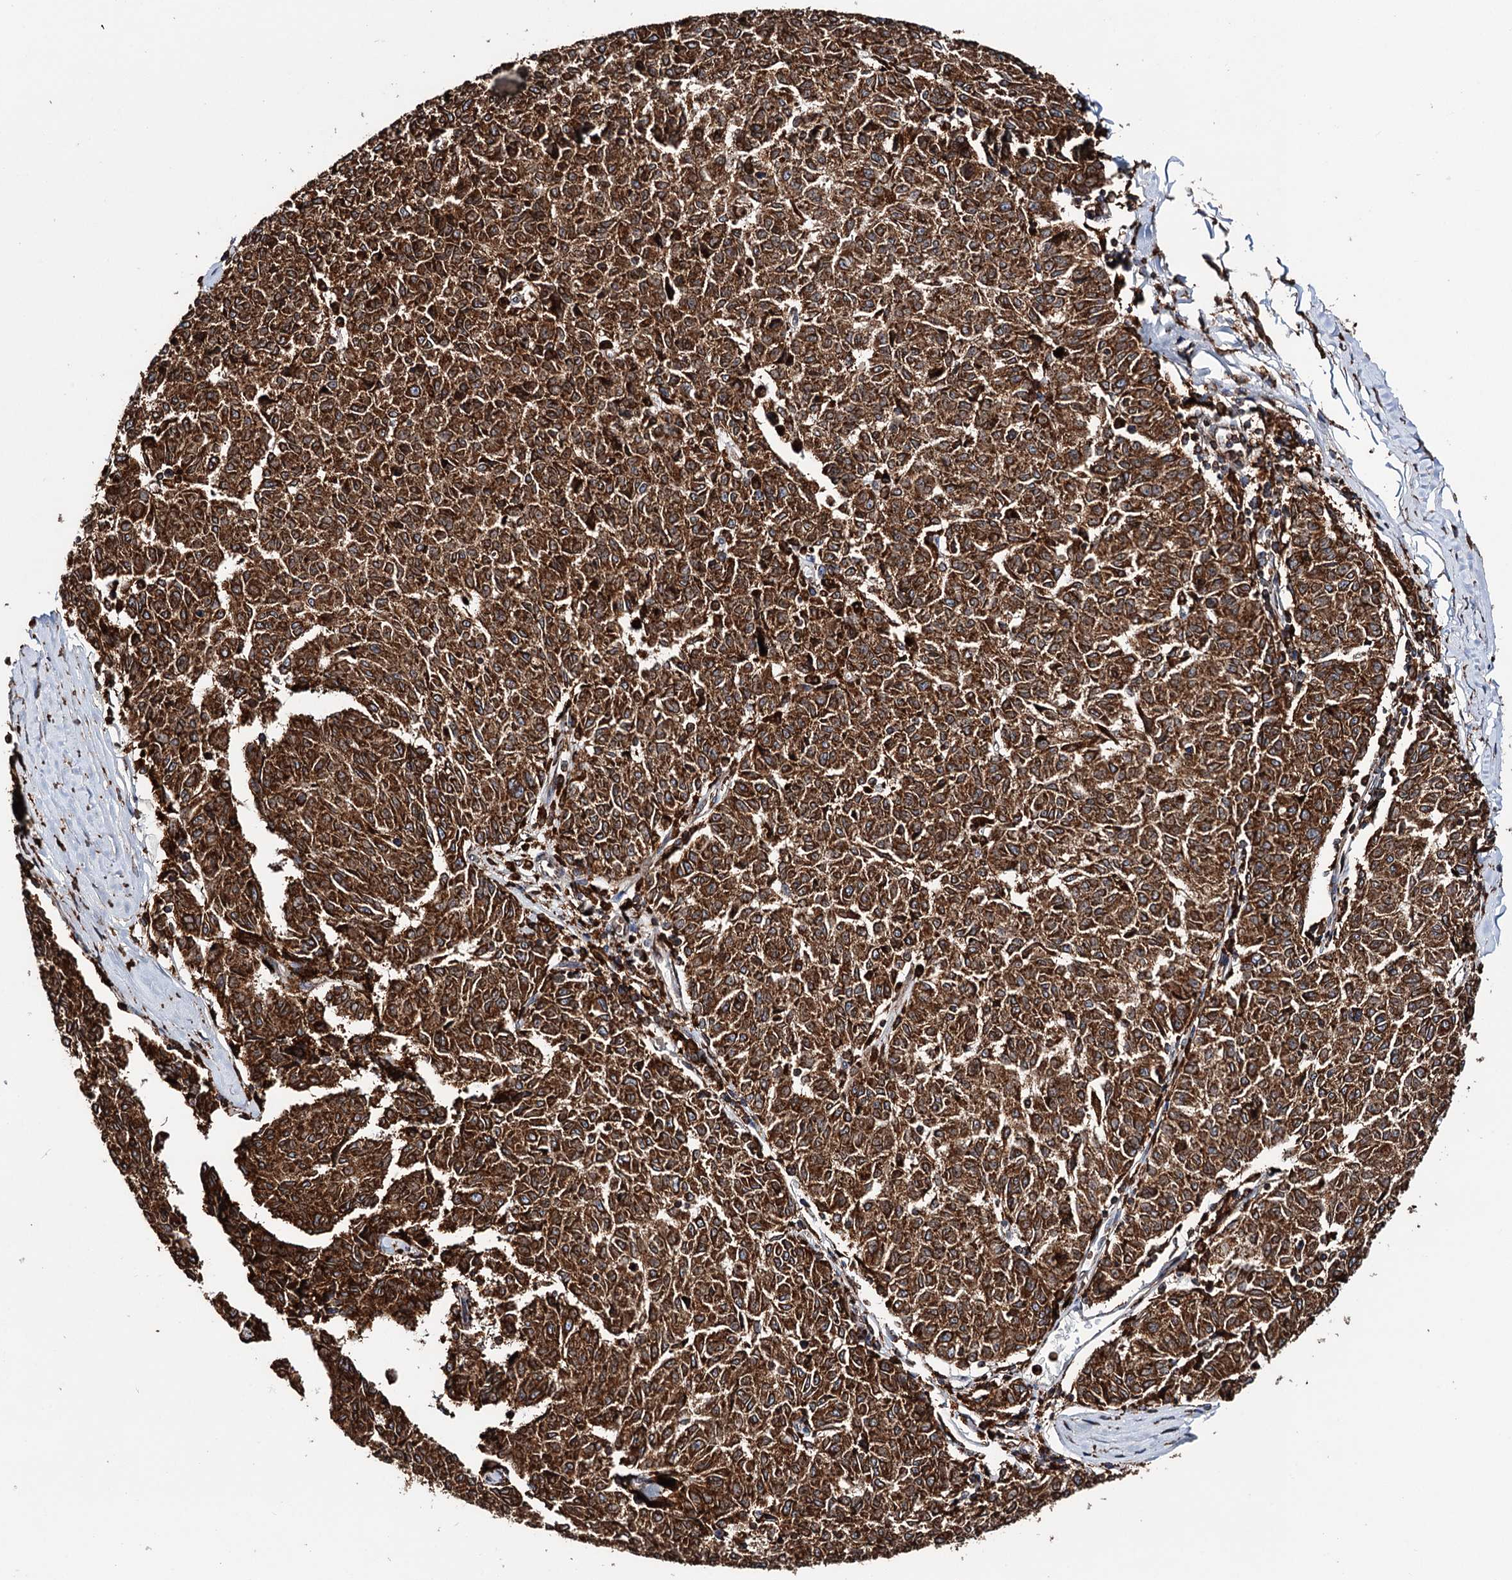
{"staining": {"intensity": "strong", "quantity": ">75%", "location": "cytoplasmic/membranous"}, "tissue": "melanoma", "cell_type": "Tumor cells", "image_type": "cancer", "snomed": [{"axis": "morphology", "description": "Malignant melanoma, NOS"}, {"axis": "topography", "description": "Skin"}], "caption": "An image of human melanoma stained for a protein displays strong cytoplasmic/membranous brown staining in tumor cells. (brown staining indicates protein expression, while blue staining denotes nuclei).", "gene": "ERP29", "patient": {"sex": "female", "age": 72}}